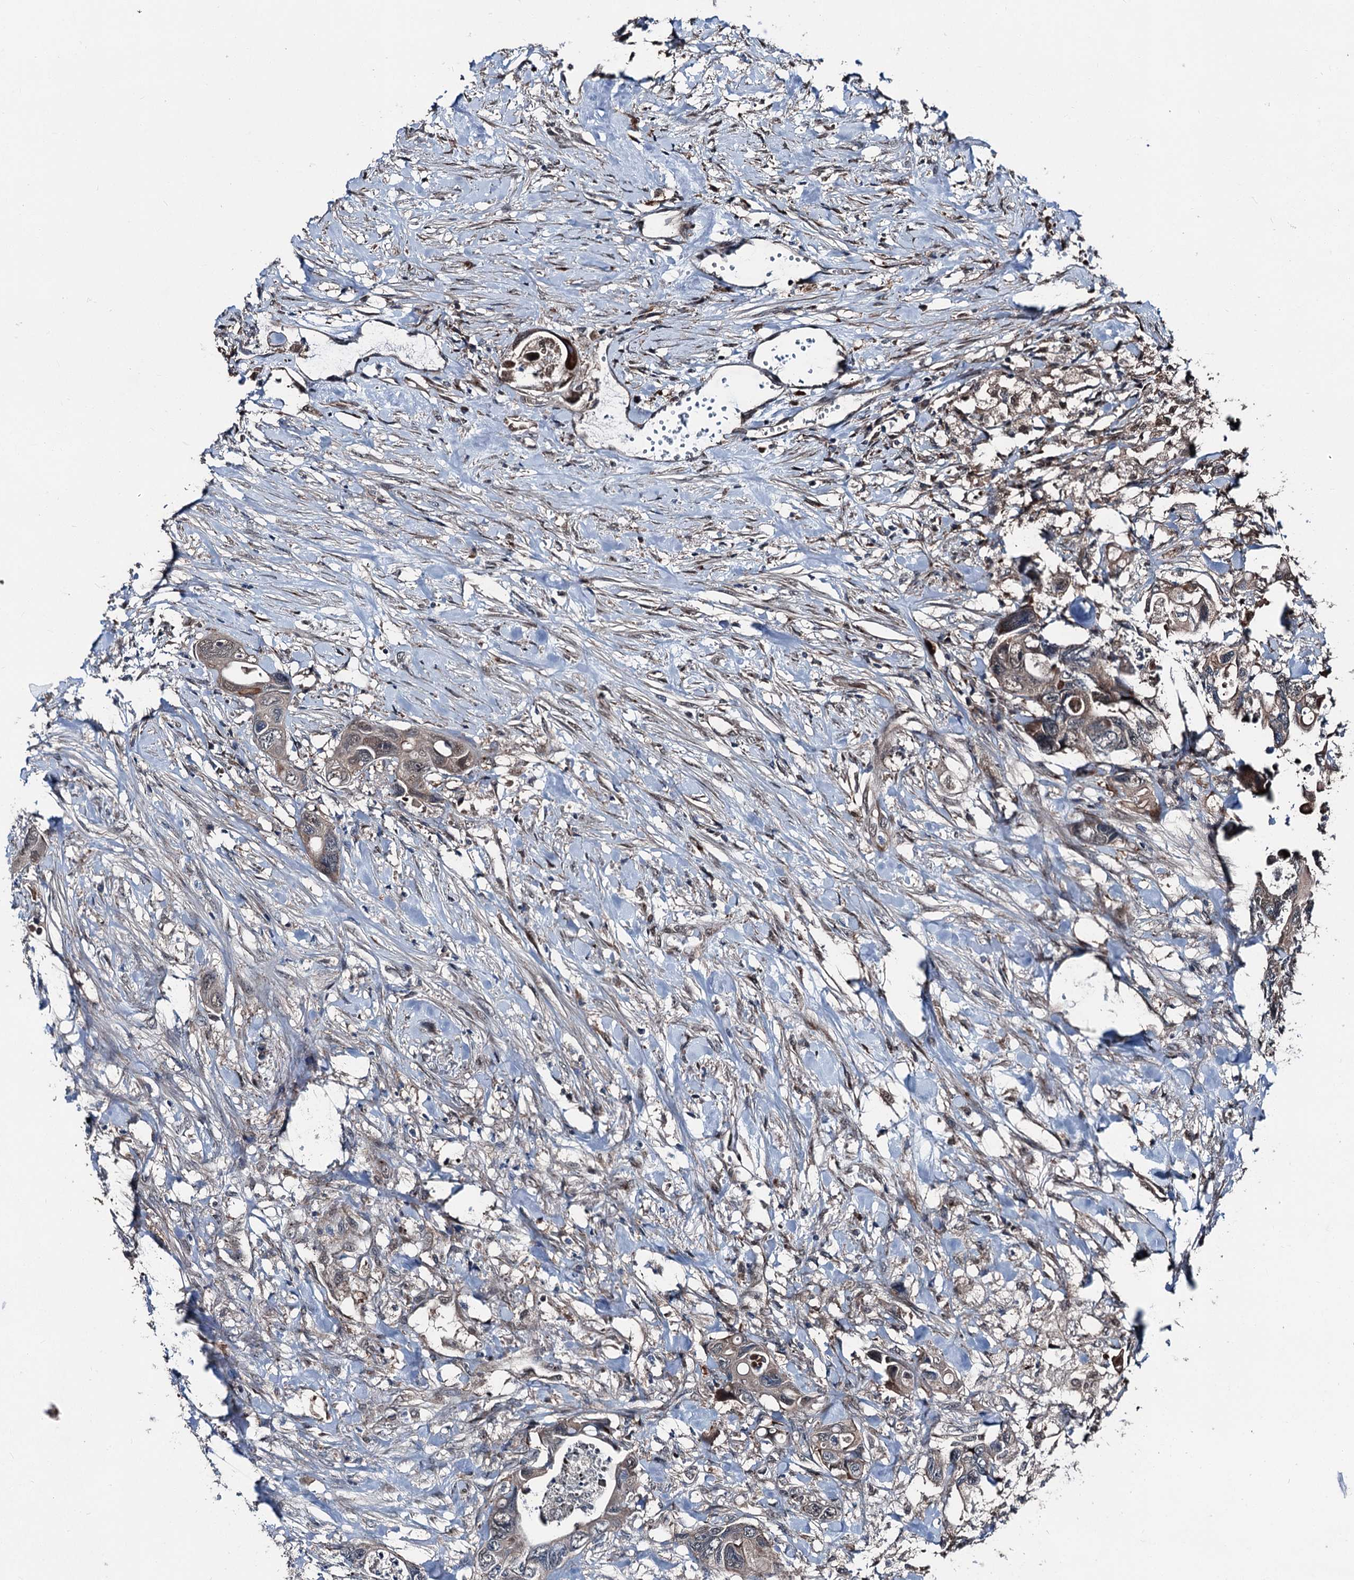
{"staining": {"intensity": "weak", "quantity": ">75%", "location": "cytoplasmic/membranous"}, "tissue": "colorectal cancer", "cell_type": "Tumor cells", "image_type": "cancer", "snomed": [{"axis": "morphology", "description": "Adenocarcinoma, NOS"}, {"axis": "topography", "description": "Rectum"}], "caption": "Tumor cells reveal low levels of weak cytoplasmic/membranous staining in approximately >75% of cells in human adenocarcinoma (colorectal).", "gene": "PSMD13", "patient": {"sex": "male", "age": 57}}